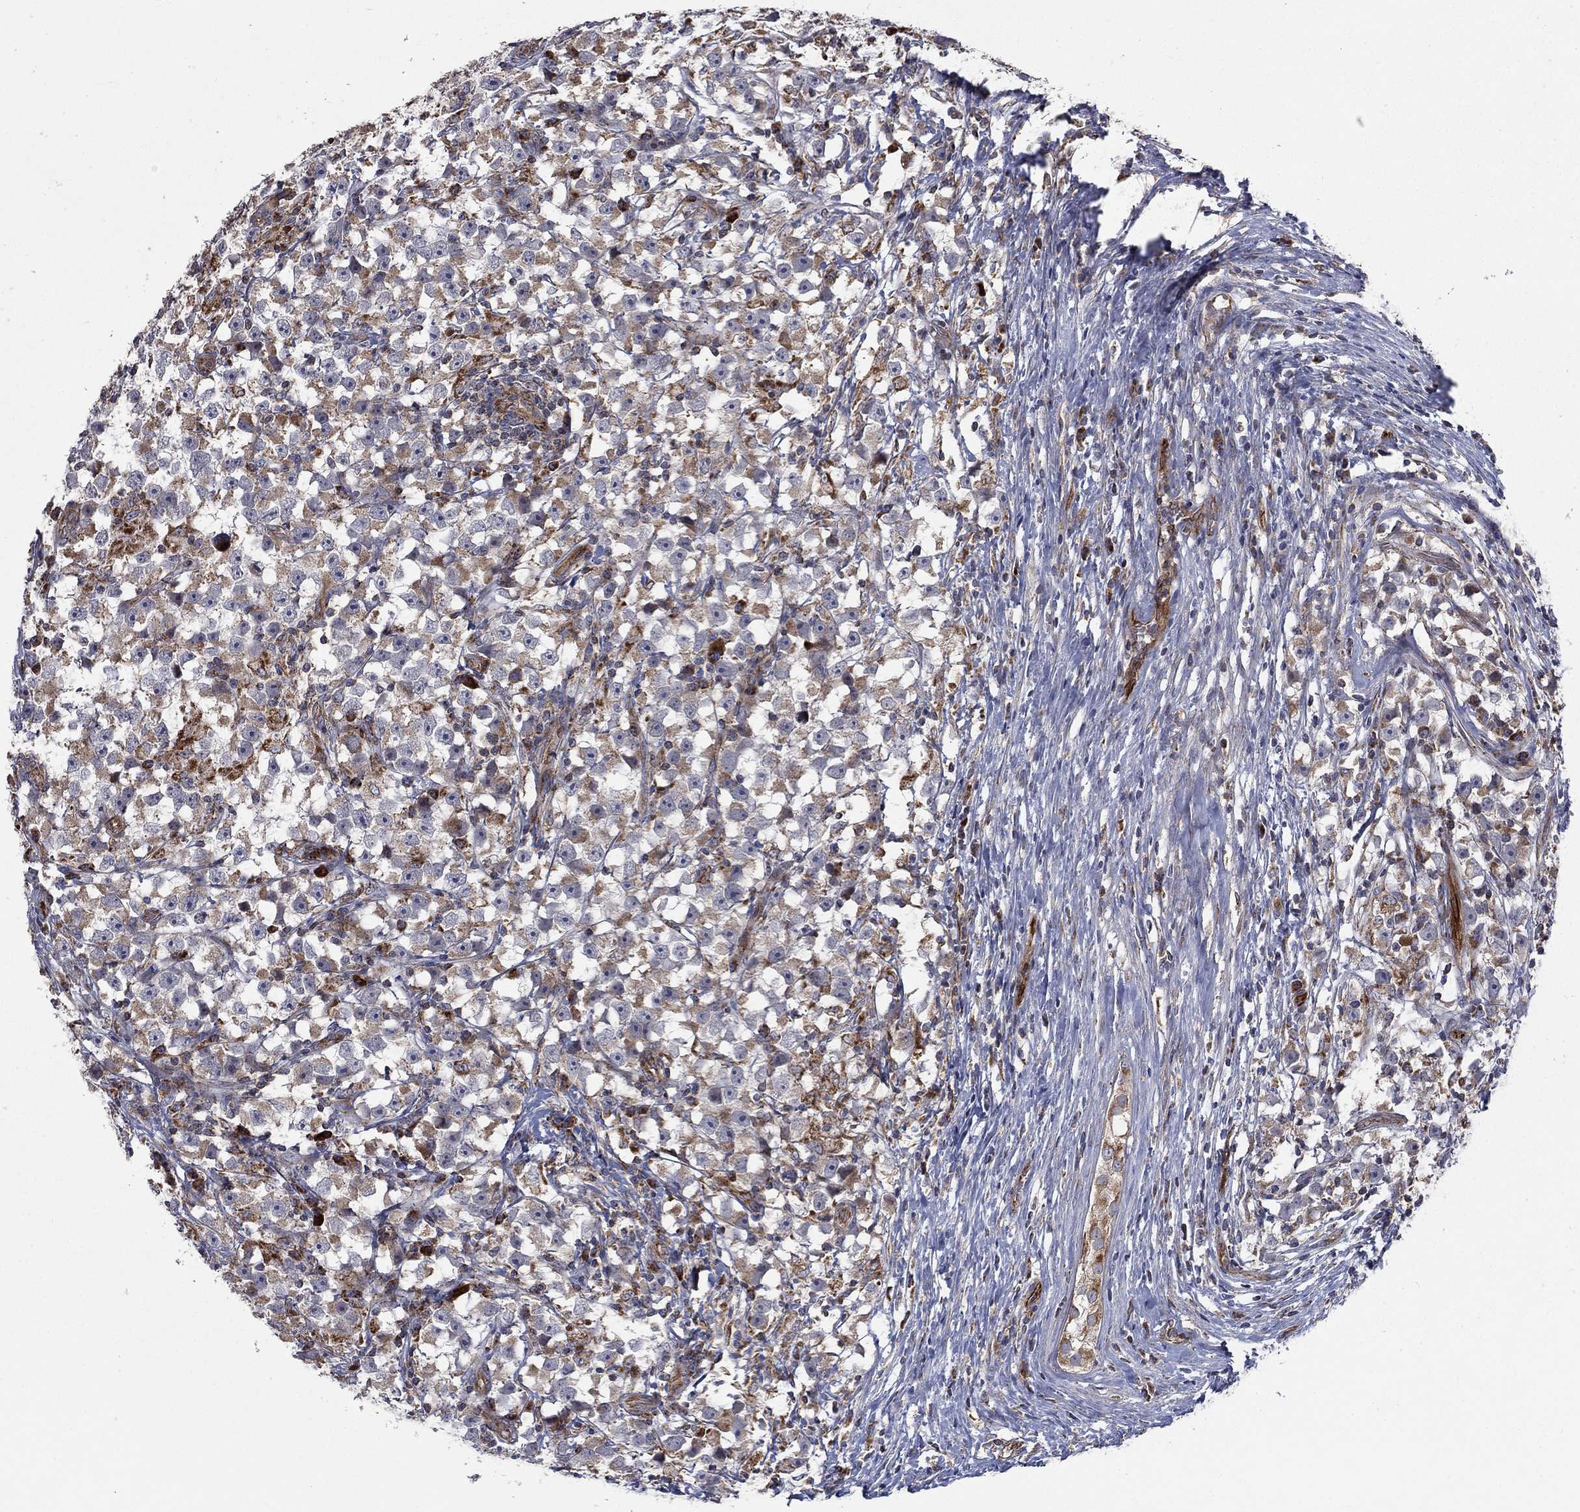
{"staining": {"intensity": "moderate", "quantity": "25%-75%", "location": "cytoplasmic/membranous"}, "tissue": "testis cancer", "cell_type": "Tumor cells", "image_type": "cancer", "snomed": [{"axis": "morphology", "description": "Seminoma, NOS"}, {"axis": "topography", "description": "Testis"}], "caption": "DAB immunohistochemical staining of seminoma (testis) reveals moderate cytoplasmic/membranous protein staining in approximately 25%-75% of tumor cells. (Brightfield microscopy of DAB IHC at high magnification).", "gene": "NDUFC1", "patient": {"sex": "male", "age": 33}}